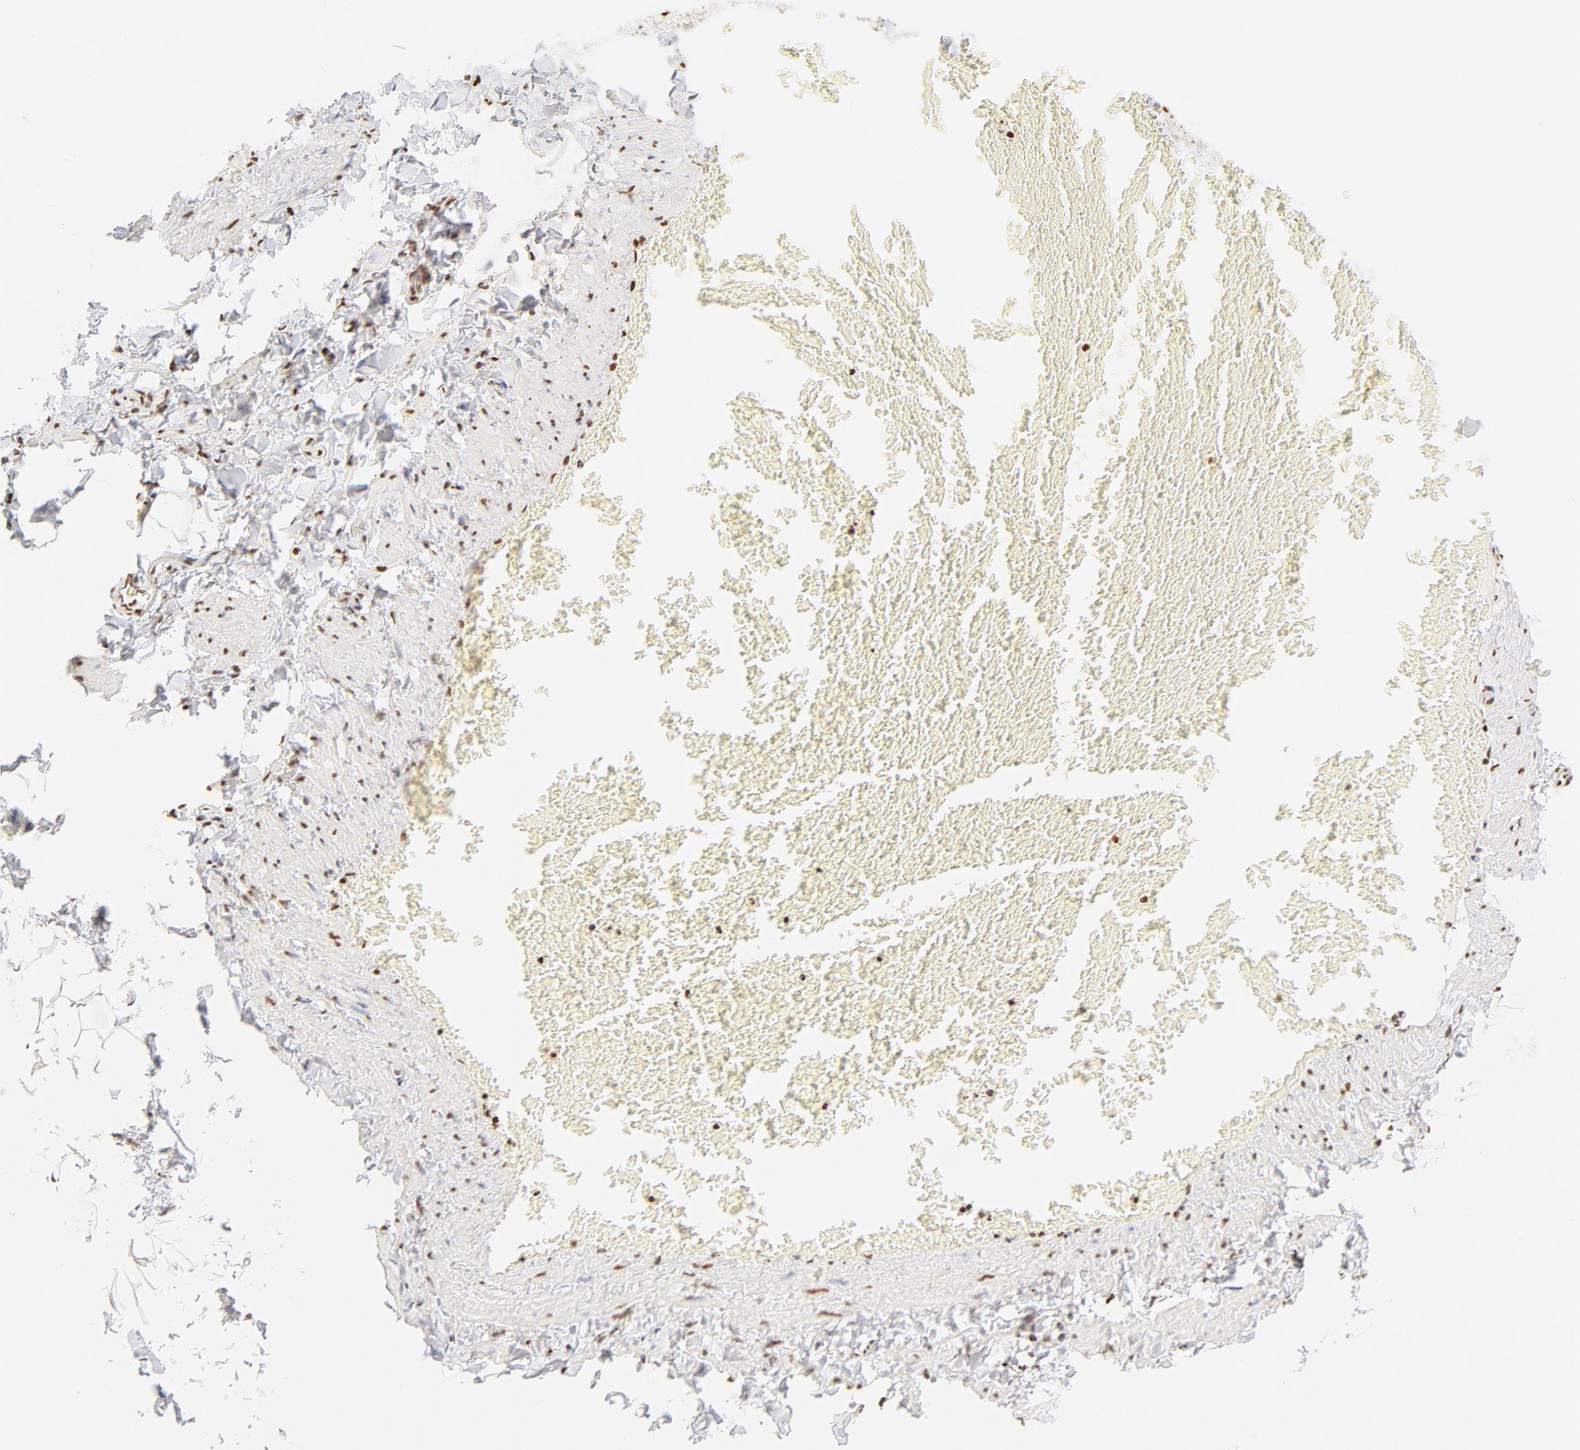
{"staining": {"intensity": "strong", "quantity": ">75%", "location": "nuclear"}, "tissue": "adipose tissue", "cell_type": "Adipocytes", "image_type": "normal", "snomed": [{"axis": "morphology", "description": "Normal tissue, NOS"}, {"axis": "topography", "description": "Vascular tissue"}], "caption": "Adipocytes exhibit high levels of strong nuclear staining in approximately >75% of cells in benign adipose tissue. (DAB = brown stain, brightfield microscopy at high magnification).", "gene": "ZNF540", "patient": {"sex": "male", "age": 41}}